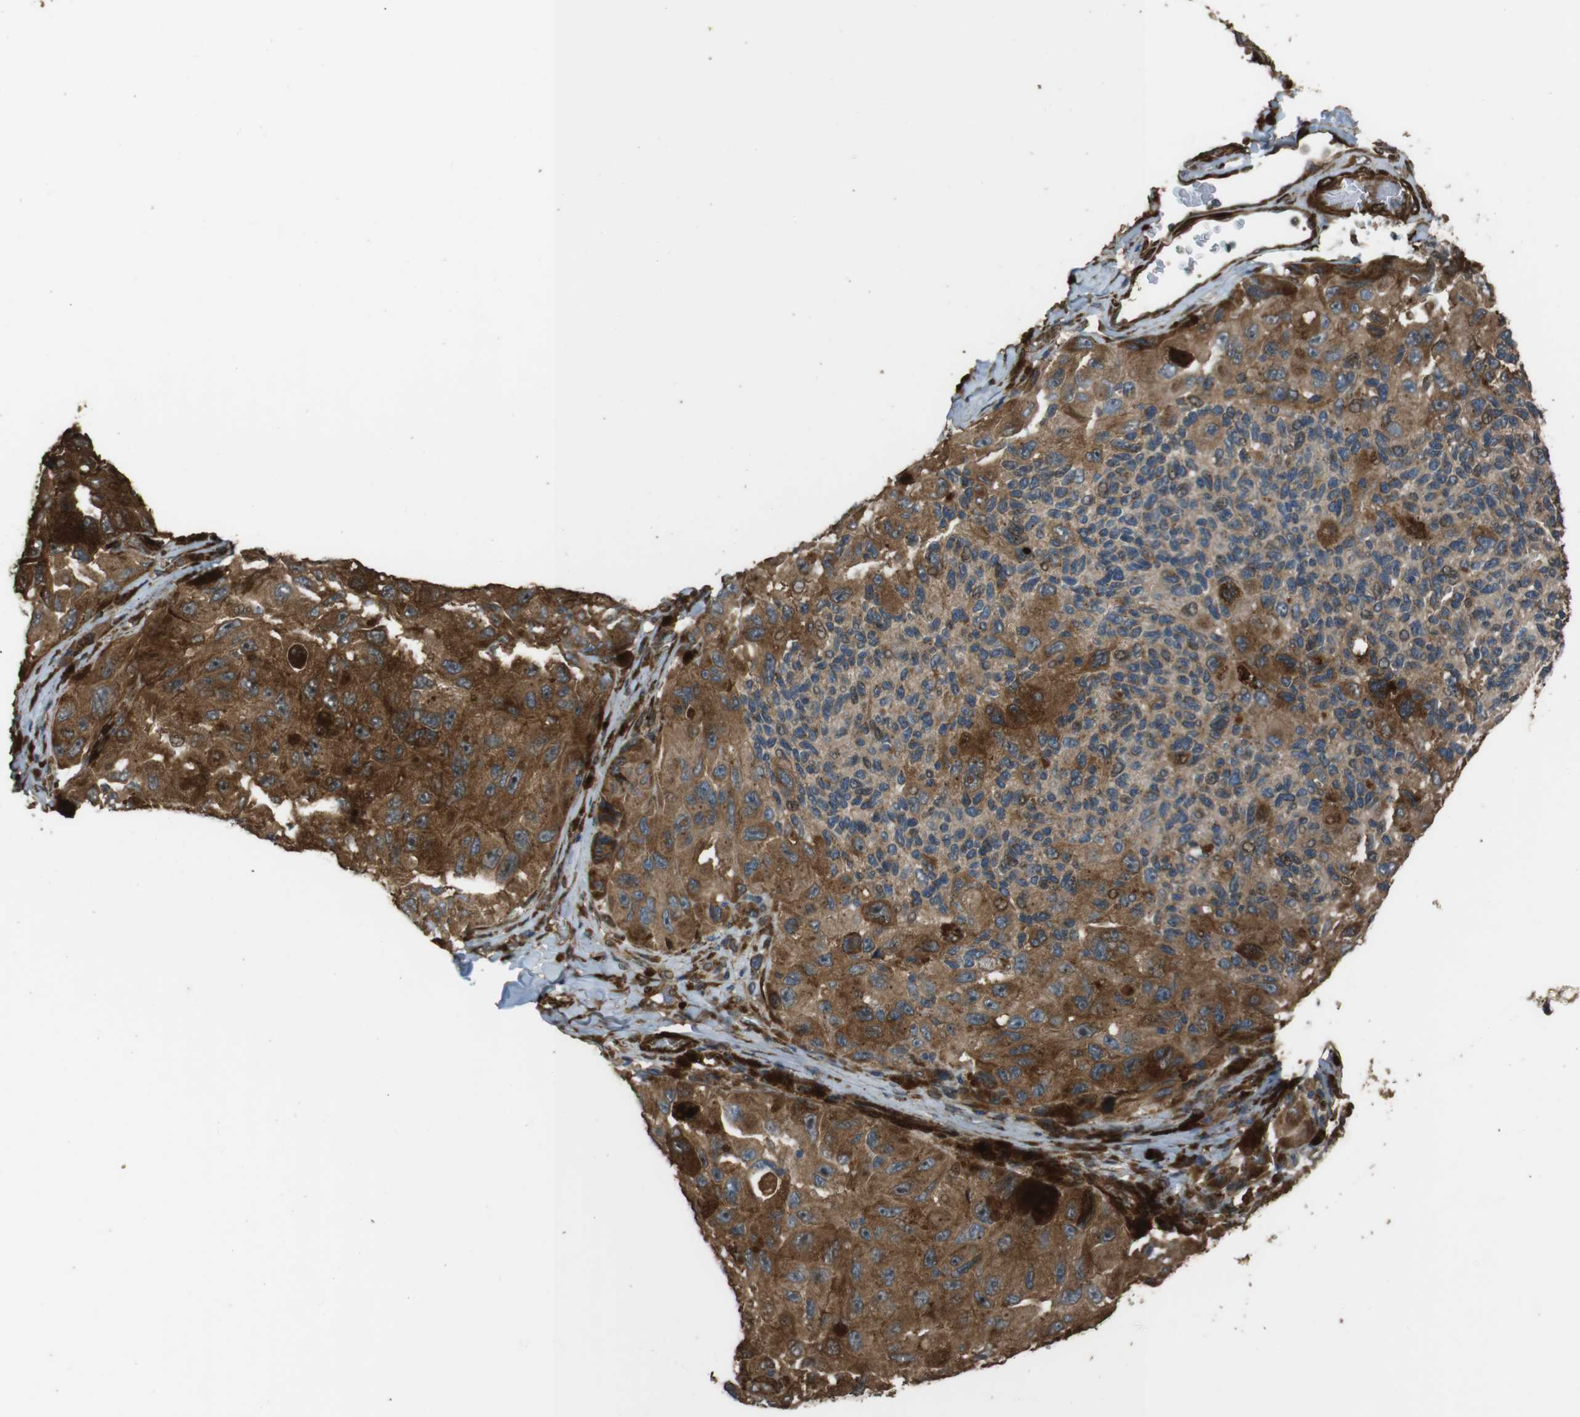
{"staining": {"intensity": "moderate", "quantity": ">75%", "location": "cytoplasmic/membranous"}, "tissue": "melanoma", "cell_type": "Tumor cells", "image_type": "cancer", "snomed": [{"axis": "morphology", "description": "Malignant melanoma, NOS"}, {"axis": "topography", "description": "Skin"}], "caption": "Protein expression analysis of human melanoma reveals moderate cytoplasmic/membranous staining in approximately >75% of tumor cells.", "gene": "MSRB3", "patient": {"sex": "female", "age": 73}}